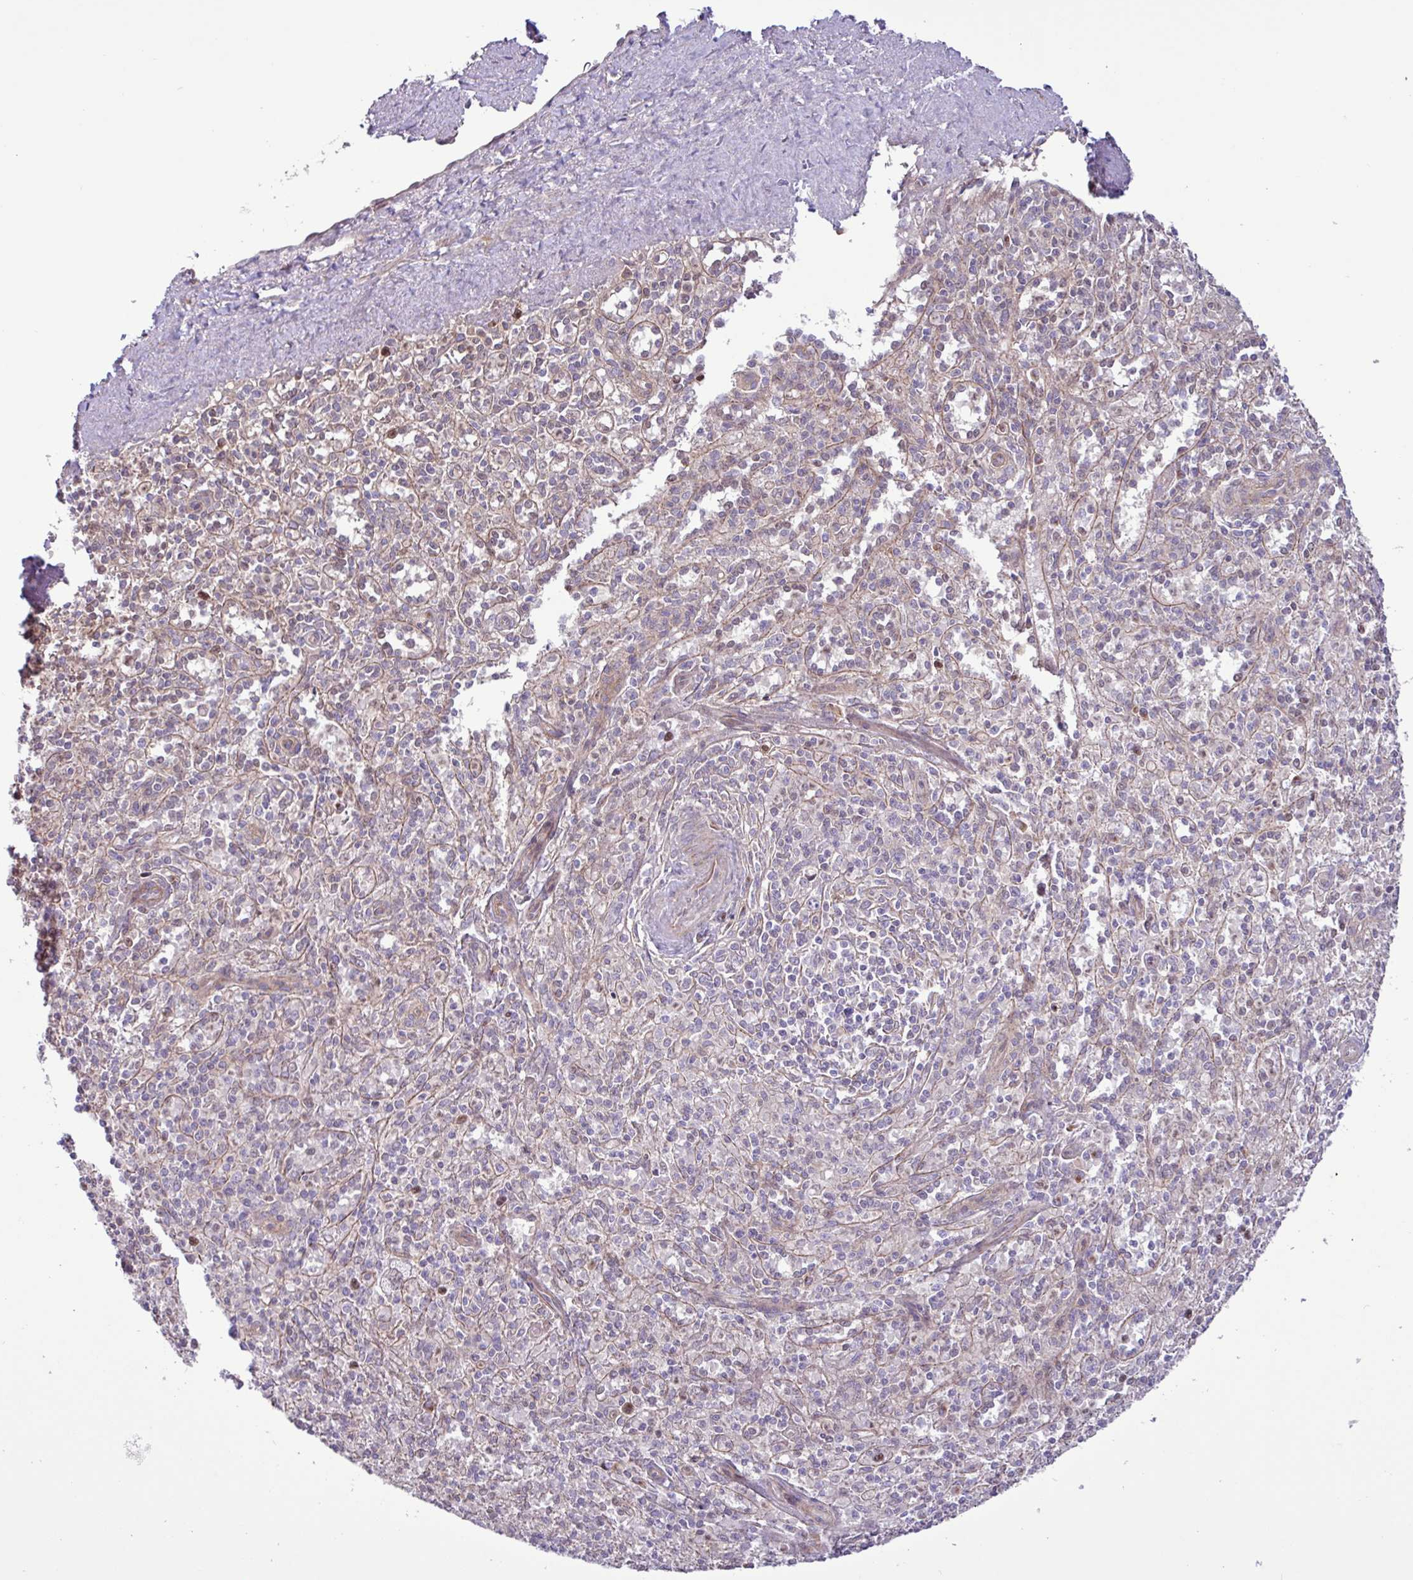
{"staining": {"intensity": "weak", "quantity": "<25%", "location": "nuclear"}, "tissue": "spleen", "cell_type": "Cells in red pulp", "image_type": "normal", "snomed": [{"axis": "morphology", "description": "Normal tissue, NOS"}, {"axis": "topography", "description": "Spleen"}], "caption": "Protein analysis of normal spleen reveals no significant positivity in cells in red pulp. The staining was performed using DAB (3,3'-diaminobenzidine) to visualize the protein expression in brown, while the nuclei were stained in blue with hematoxylin (Magnification: 20x).", "gene": "CNTRL", "patient": {"sex": "female", "age": 70}}